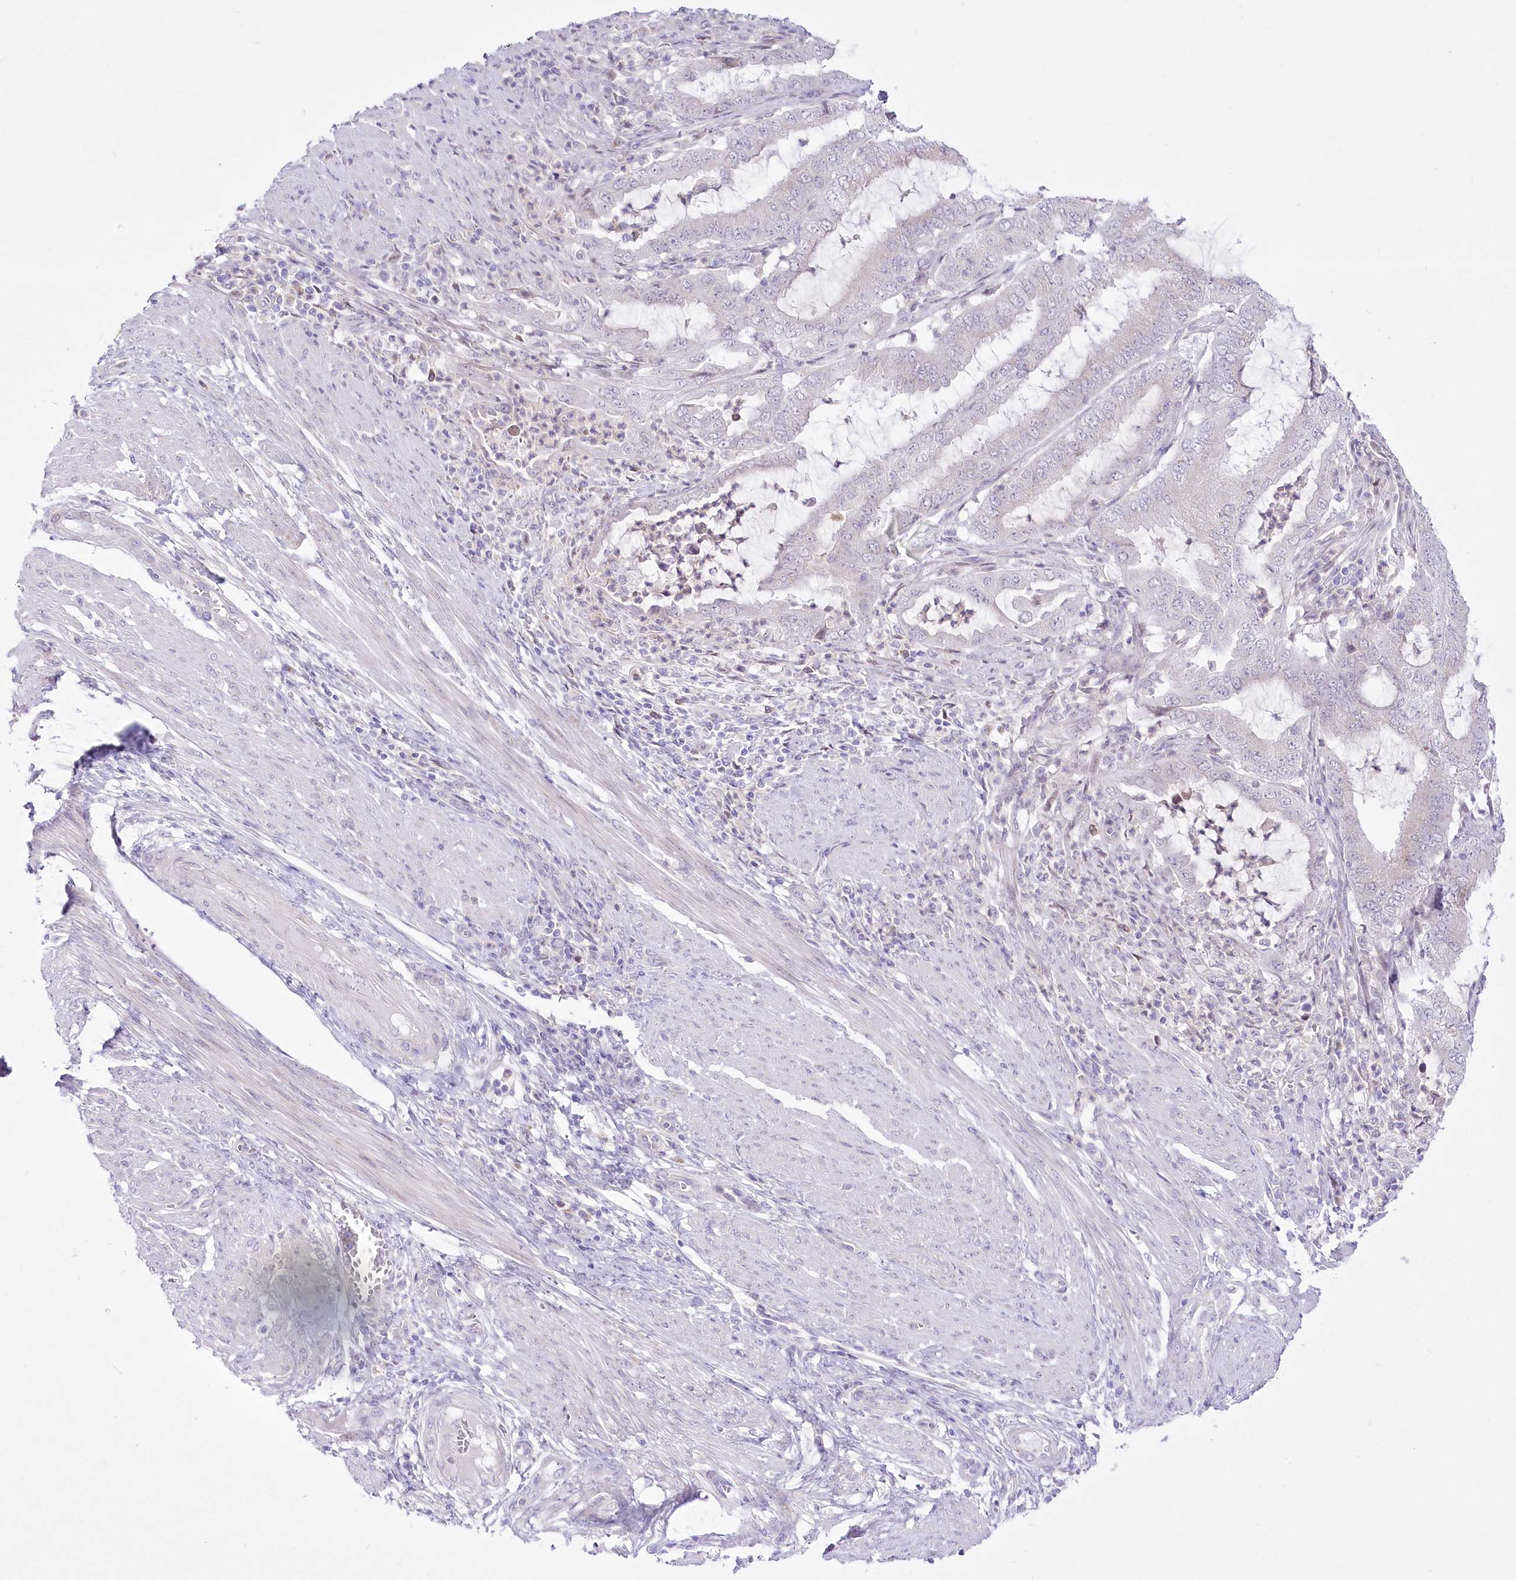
{"staining": {"intensity": "negative", "quantity": "none", "location": "none"}, "tissue": "endometrial cancer", "cell_type": "Tumor cells", "image_type": "cancer", "snomed": [{"axis": "morphology", "description": "Adenocarcinoma, NOS"}, {"axis": "topography", "description": "Endometrium"}], "caption": "This is an IHC image of endometrial adenocarcinoma. There is no staining in tumor cells.", "gene": "BEND7", "patient": {"sex": "female", "age": 51}}